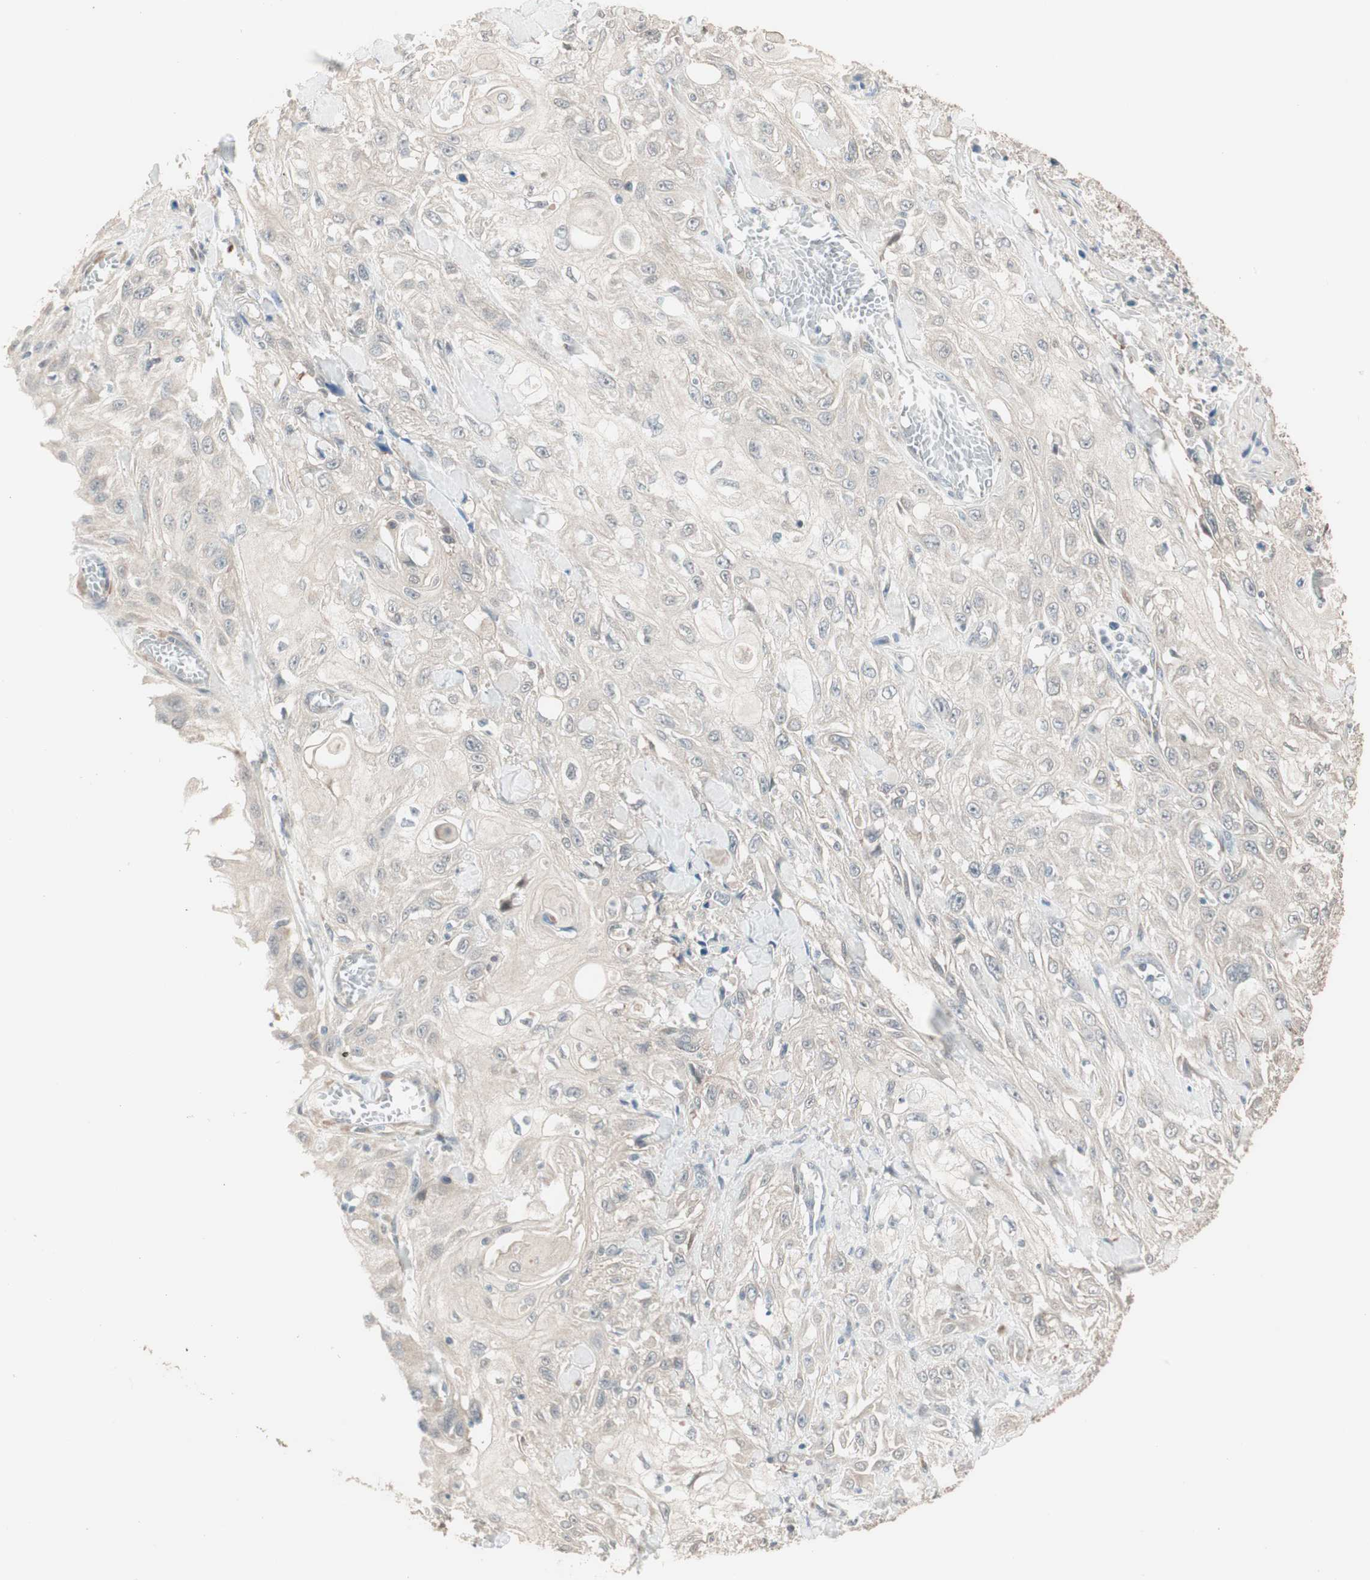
{"staining": {"intensity": "negative", "quantity": "none", "location": "none"}, "tissue": "skin cancer", "cell_type": "Tumor cells", "image_type": "cancer", "snomed": [{"axis": "morphology", "description": "Squamous cell carcinoma, NOS"}, {"axis": "morphology", "description": "Squamous cell carcinoma, metastatic, NOS"}, {"axis": "topography", "description": "Skin"}, {"axis": "topography", "description": "Lymph node"}], "caption": "Tumor cells show no significant positivity in skin squamous cell carcinoma.", "gene": "PDZK1", "patient": {"sex": "male", "age": 75}}